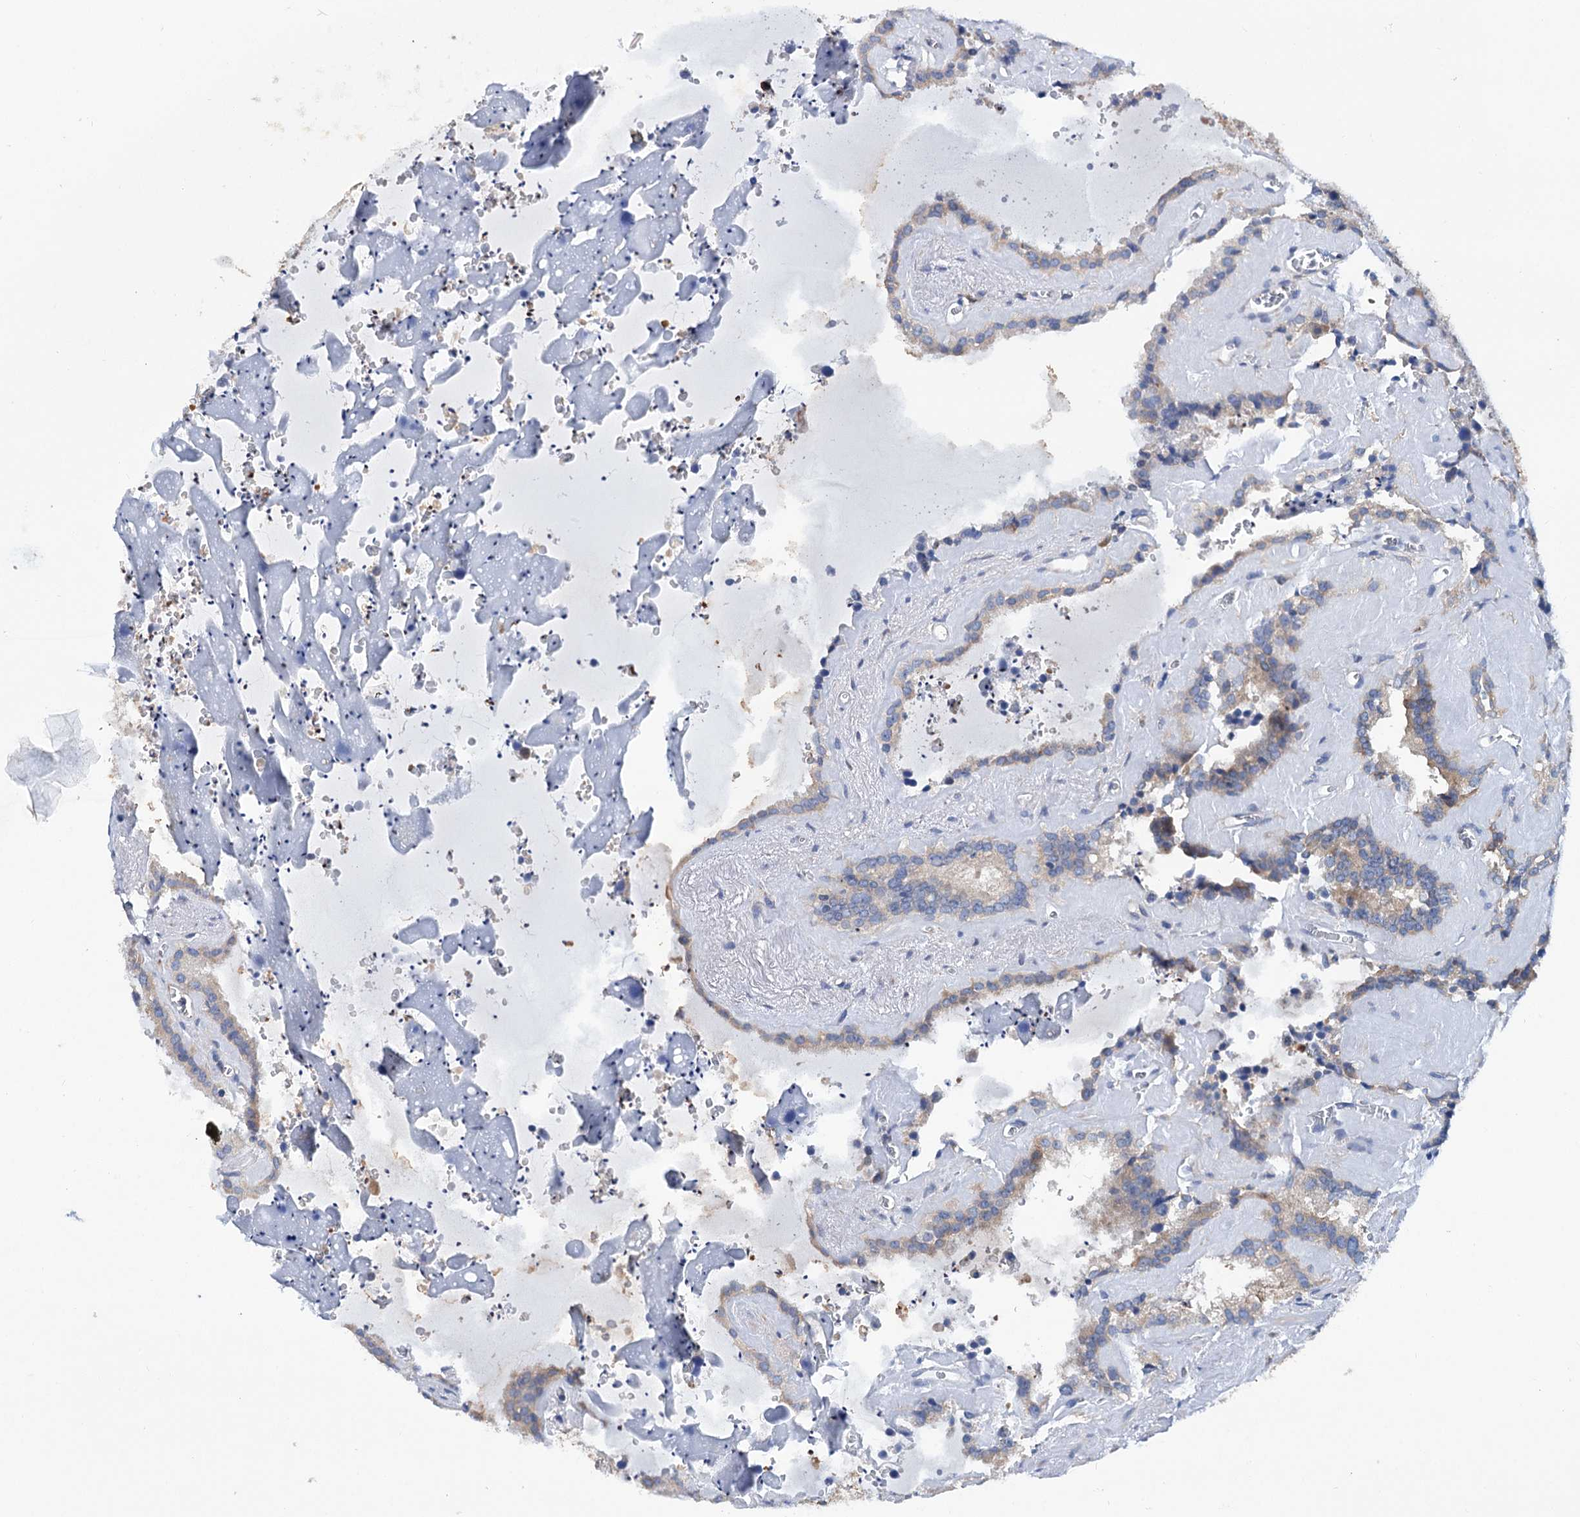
{"staining": {"intensity": "negative", "quantity": "none", "location": "none"}, "tissue": "seminal vesicle", "cell_type": "Glandular cells", "image_type": "normal", "snomed": [{"axis": "morphology", "description": "Normal tissue, NOS"}, {"axis": "topography", "description": "Prostate"}, {"axis": "topography", "description": "Seminal veicle"}], "caption": "This is an immunohistochemistry (IHC) image of benign human seminal vesicle. There is no staining in glandular cells.", "gene": "TRIM55", "patient": {"sex": "male", "age": 59}}